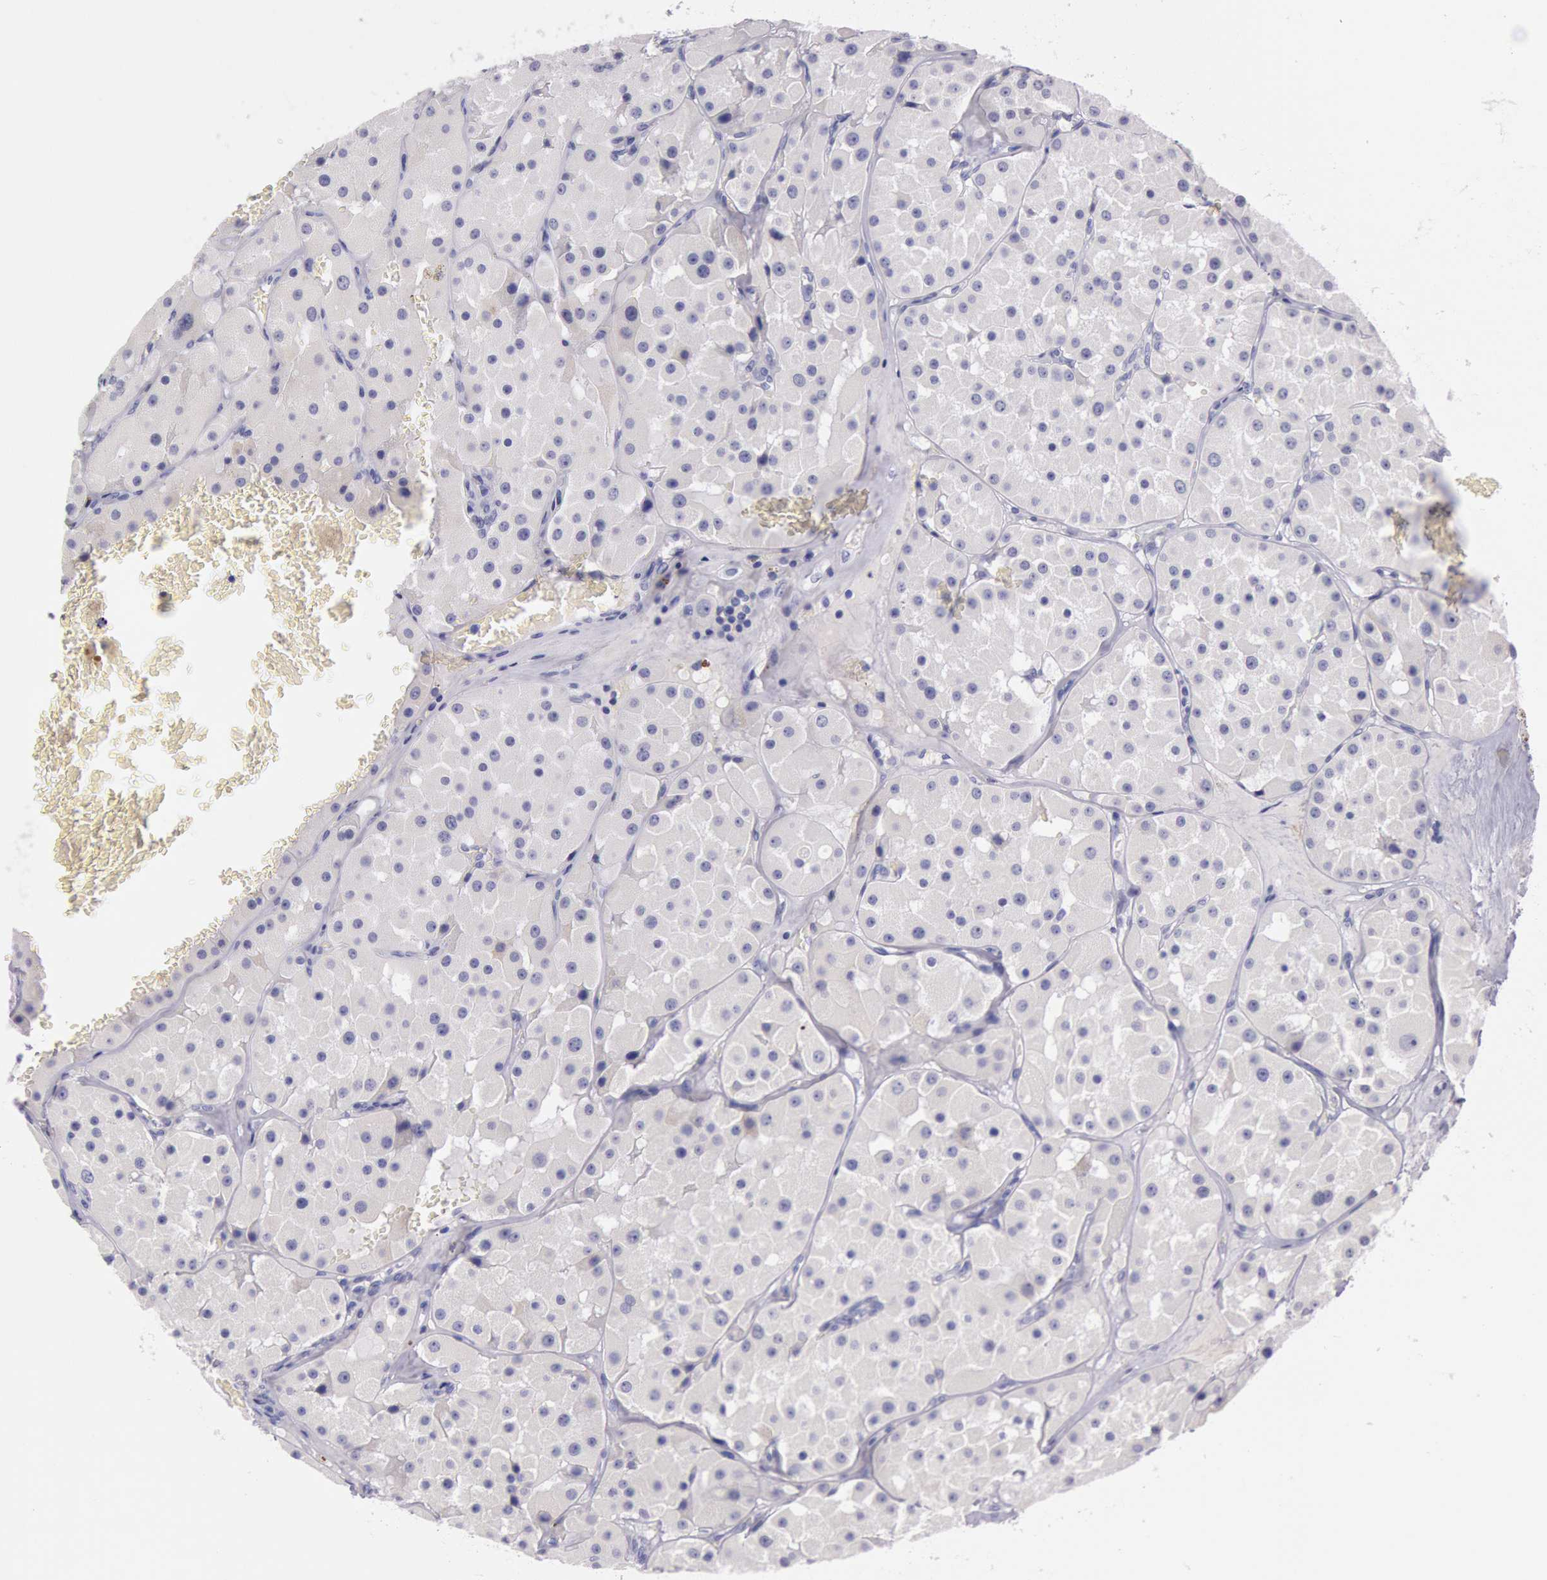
{"staining": {"intensity": "negative", "quantity": "none", "location": "none"}, "tissue": "renal cancer", "cell_type": "Tumor cells", "image_type": "cancer", "snomed": [{"axis": "morphology", "description": "Adenocarcinoma, uncertain malignant potential"}, {"axis": "topography", "description": "Kidney"}], "caption": "DAB immunohistochemical staining of adenocarcinoma,  uncertain malignant potential (renal) exhibits no significant positivity in tumor cells.", "gene": "EGFR", "patient": {"sex": "male", "age": 63}}